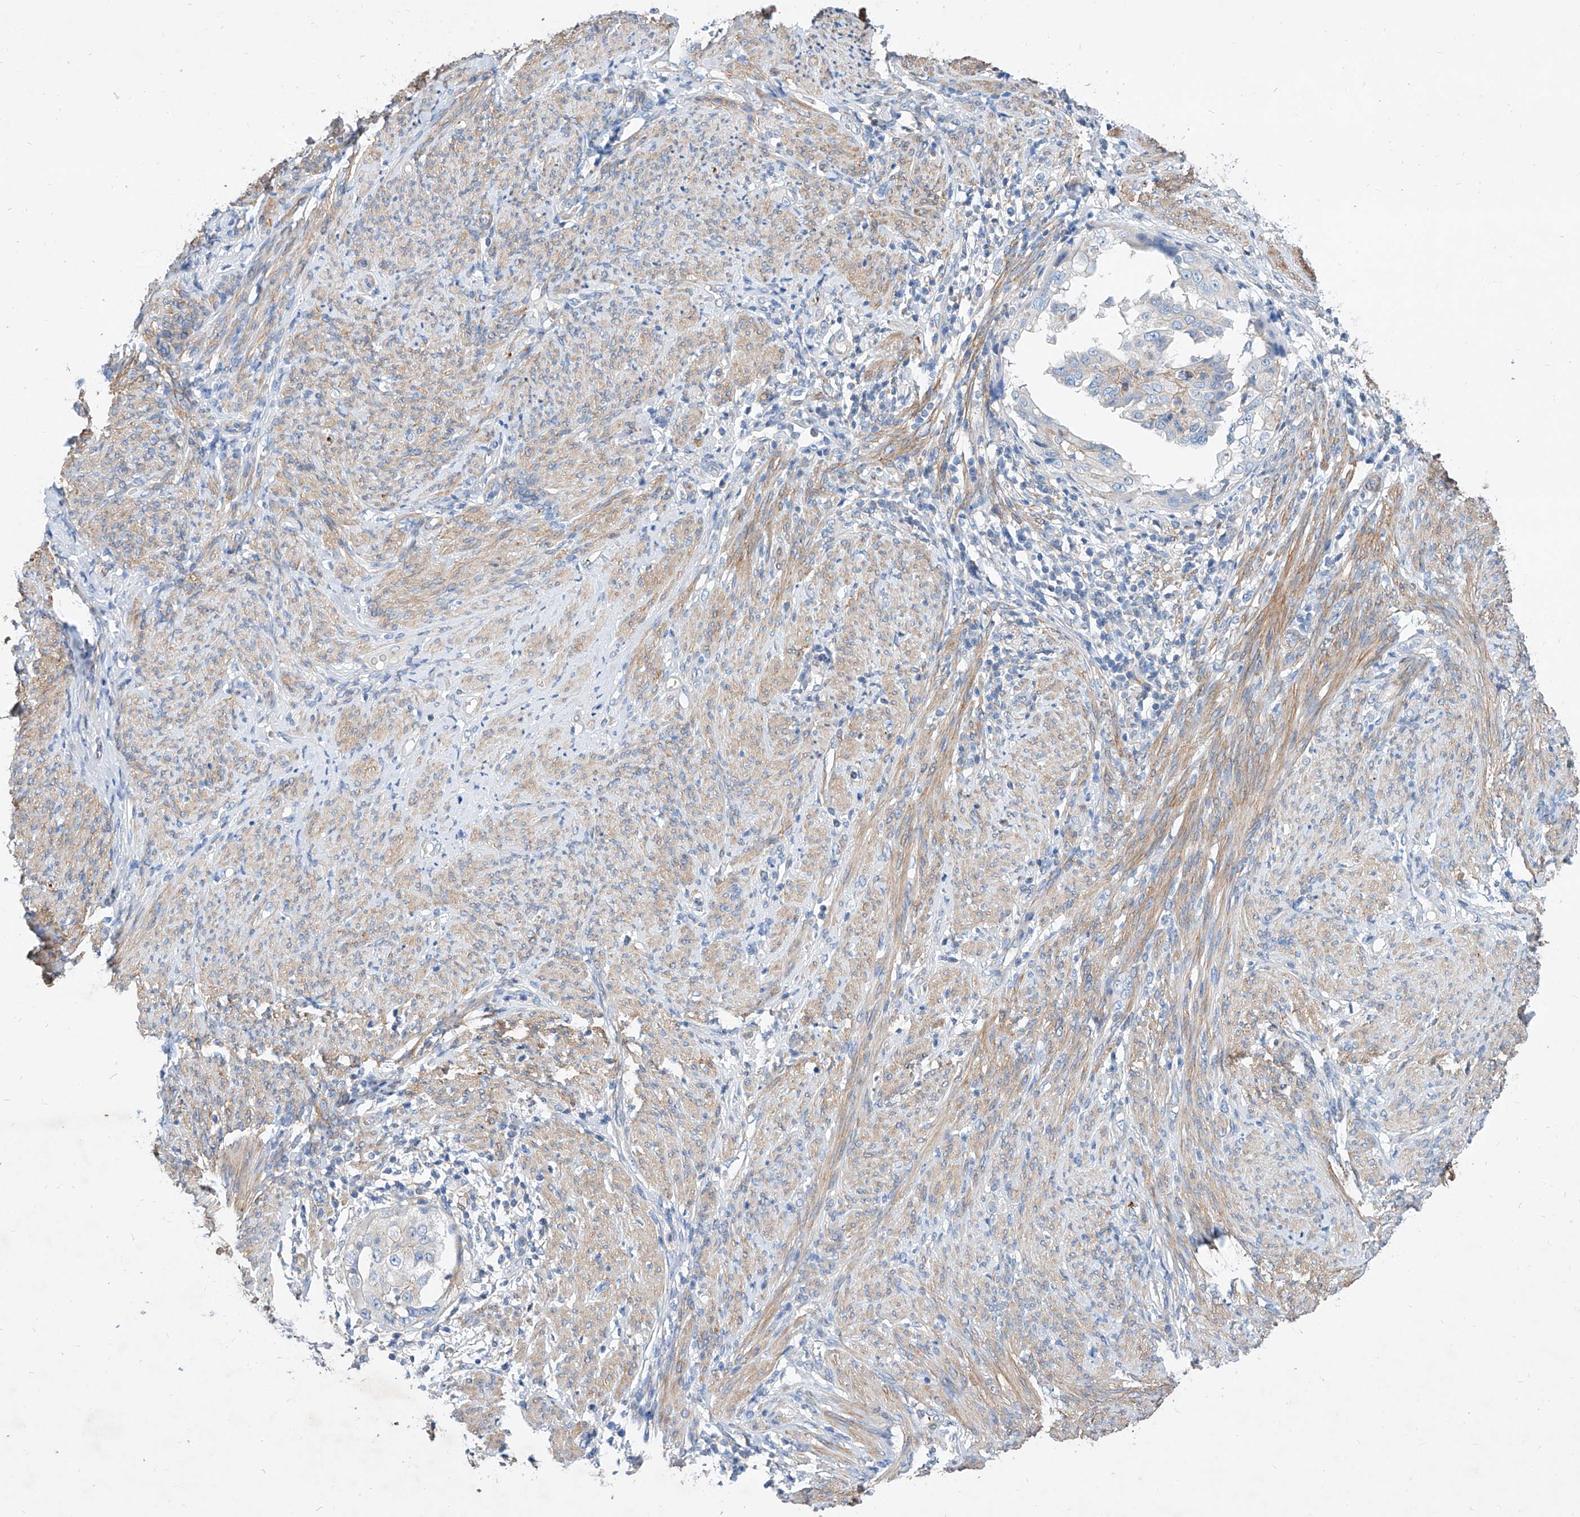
{"staining": {"intensity": "negative", "quantity": "none", "location": "none"}, "tissue": "endometrial cancer", "cell_type": "Tumor cells", "image_type": "cancer", "snomed": [{"axis": "morphology", "description": "Adenocarcinoma, NOS"}, {"axis": "topography", "description": "Endometrium"}], "caption": "An immunohistochemistry (IHC) micrograph of endometrial cancer is shown. There is no staining in tumor cells of endometrial cancer. Brightfield microscopy of immunohistochemistry stained with DAB (3,3'-diaminobenzidine) (brown) and hematoxylin (blue), captured at high magnification.", "gene": "TAS2R60", "patient": {"sex": "female", "age": 85}}